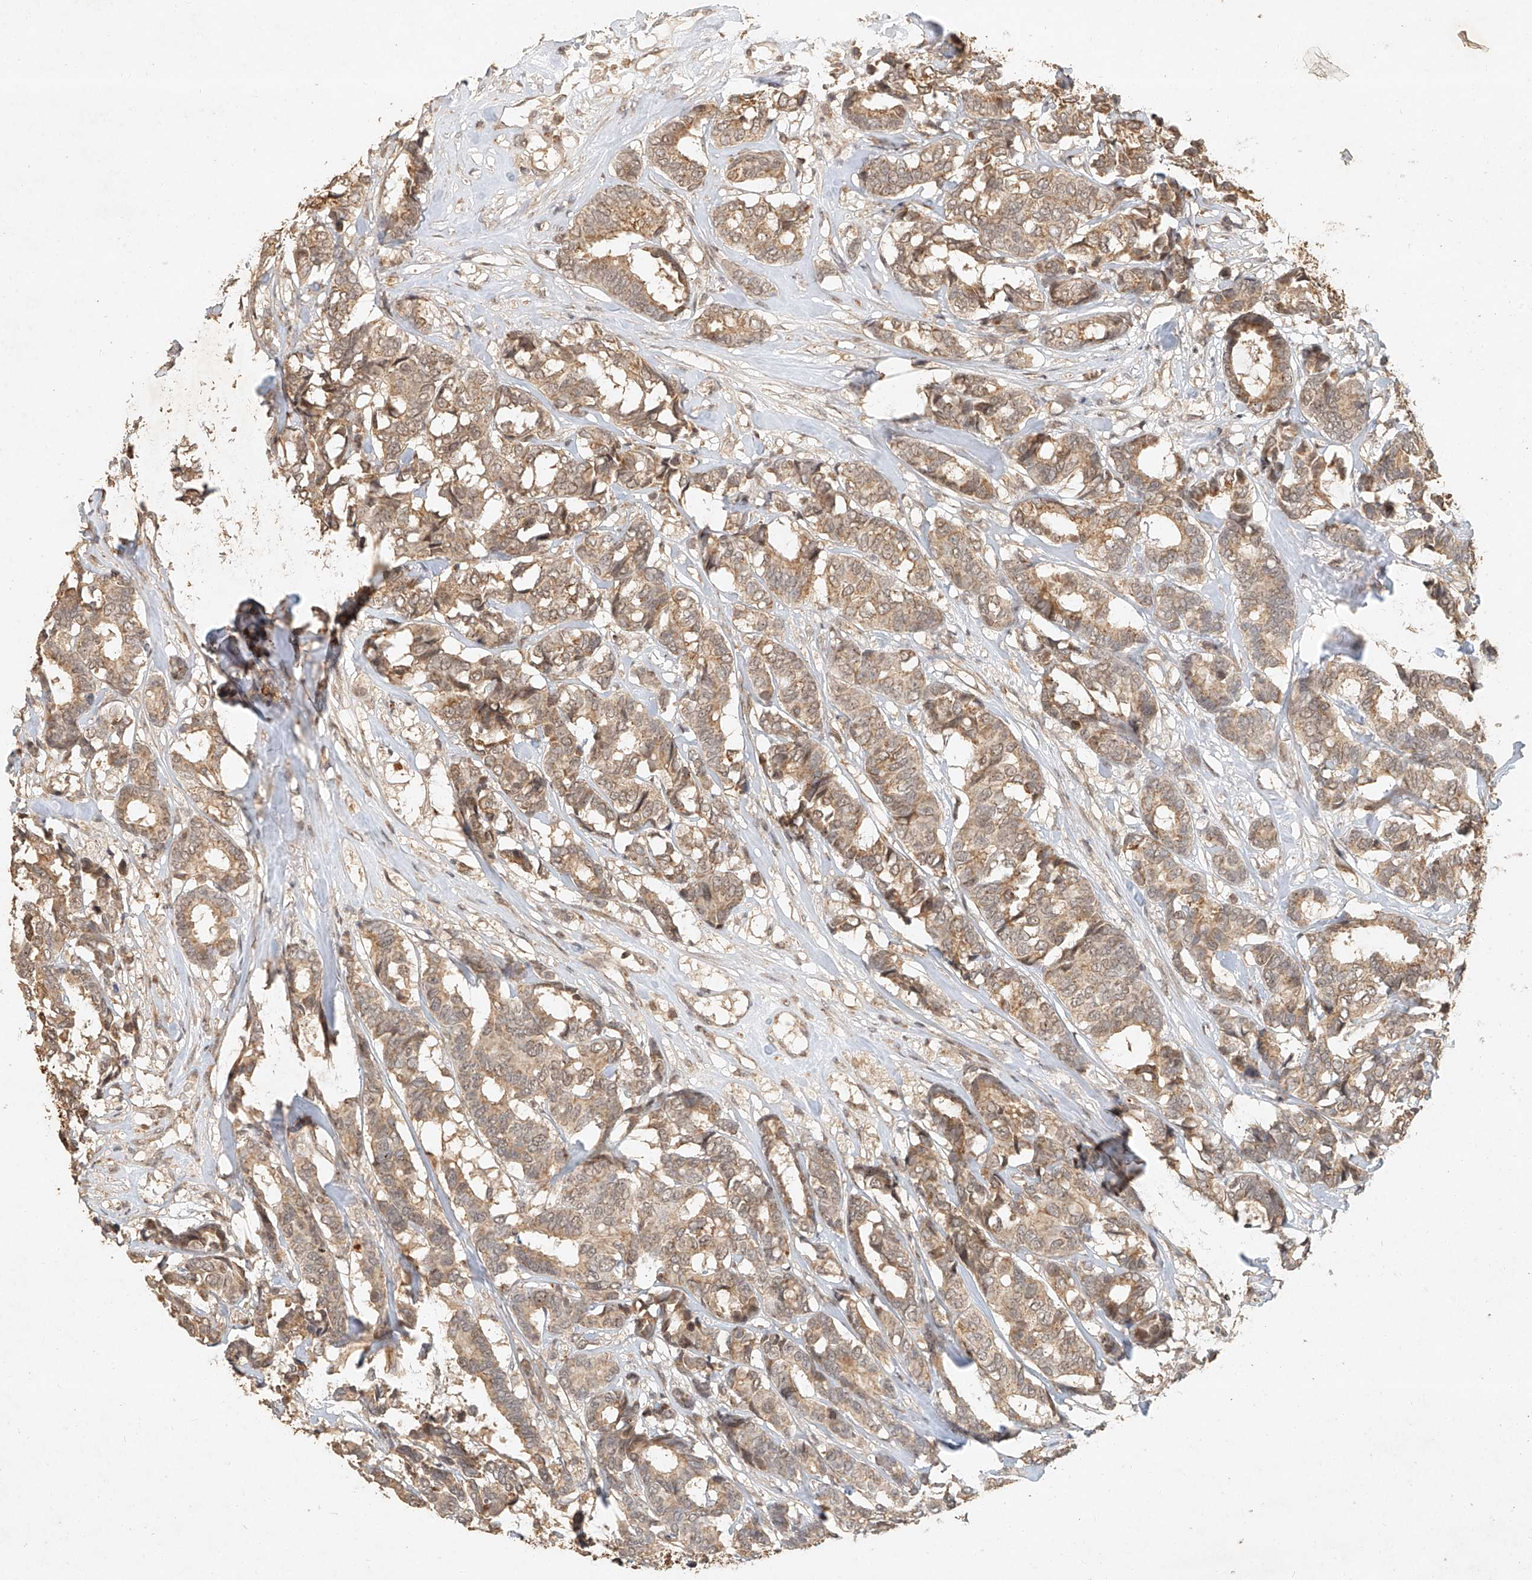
{"staining": {"intensity": "moderate", "quantity": ">75%", "location": "cytoplasmic/membranous"}, "tissue": "breast cancer", "cell_type": "Tumor cells", "image_type": "cancer", "snomed": [{"axis": "morphology", "description": "Duct carcinoma"}, {"axis": "topography", "description": "Breast"}], "caption": "This histopathology image shows breast cancer stained with immunohistochemistry to label a protein in brown. The cytoplasmic/membranous of tumor cells show moderate positivity for the protein. Nuclei are counter-stained blue.", "gene": "CXorf58", "patient": {"sex": "female", "age": 87}}